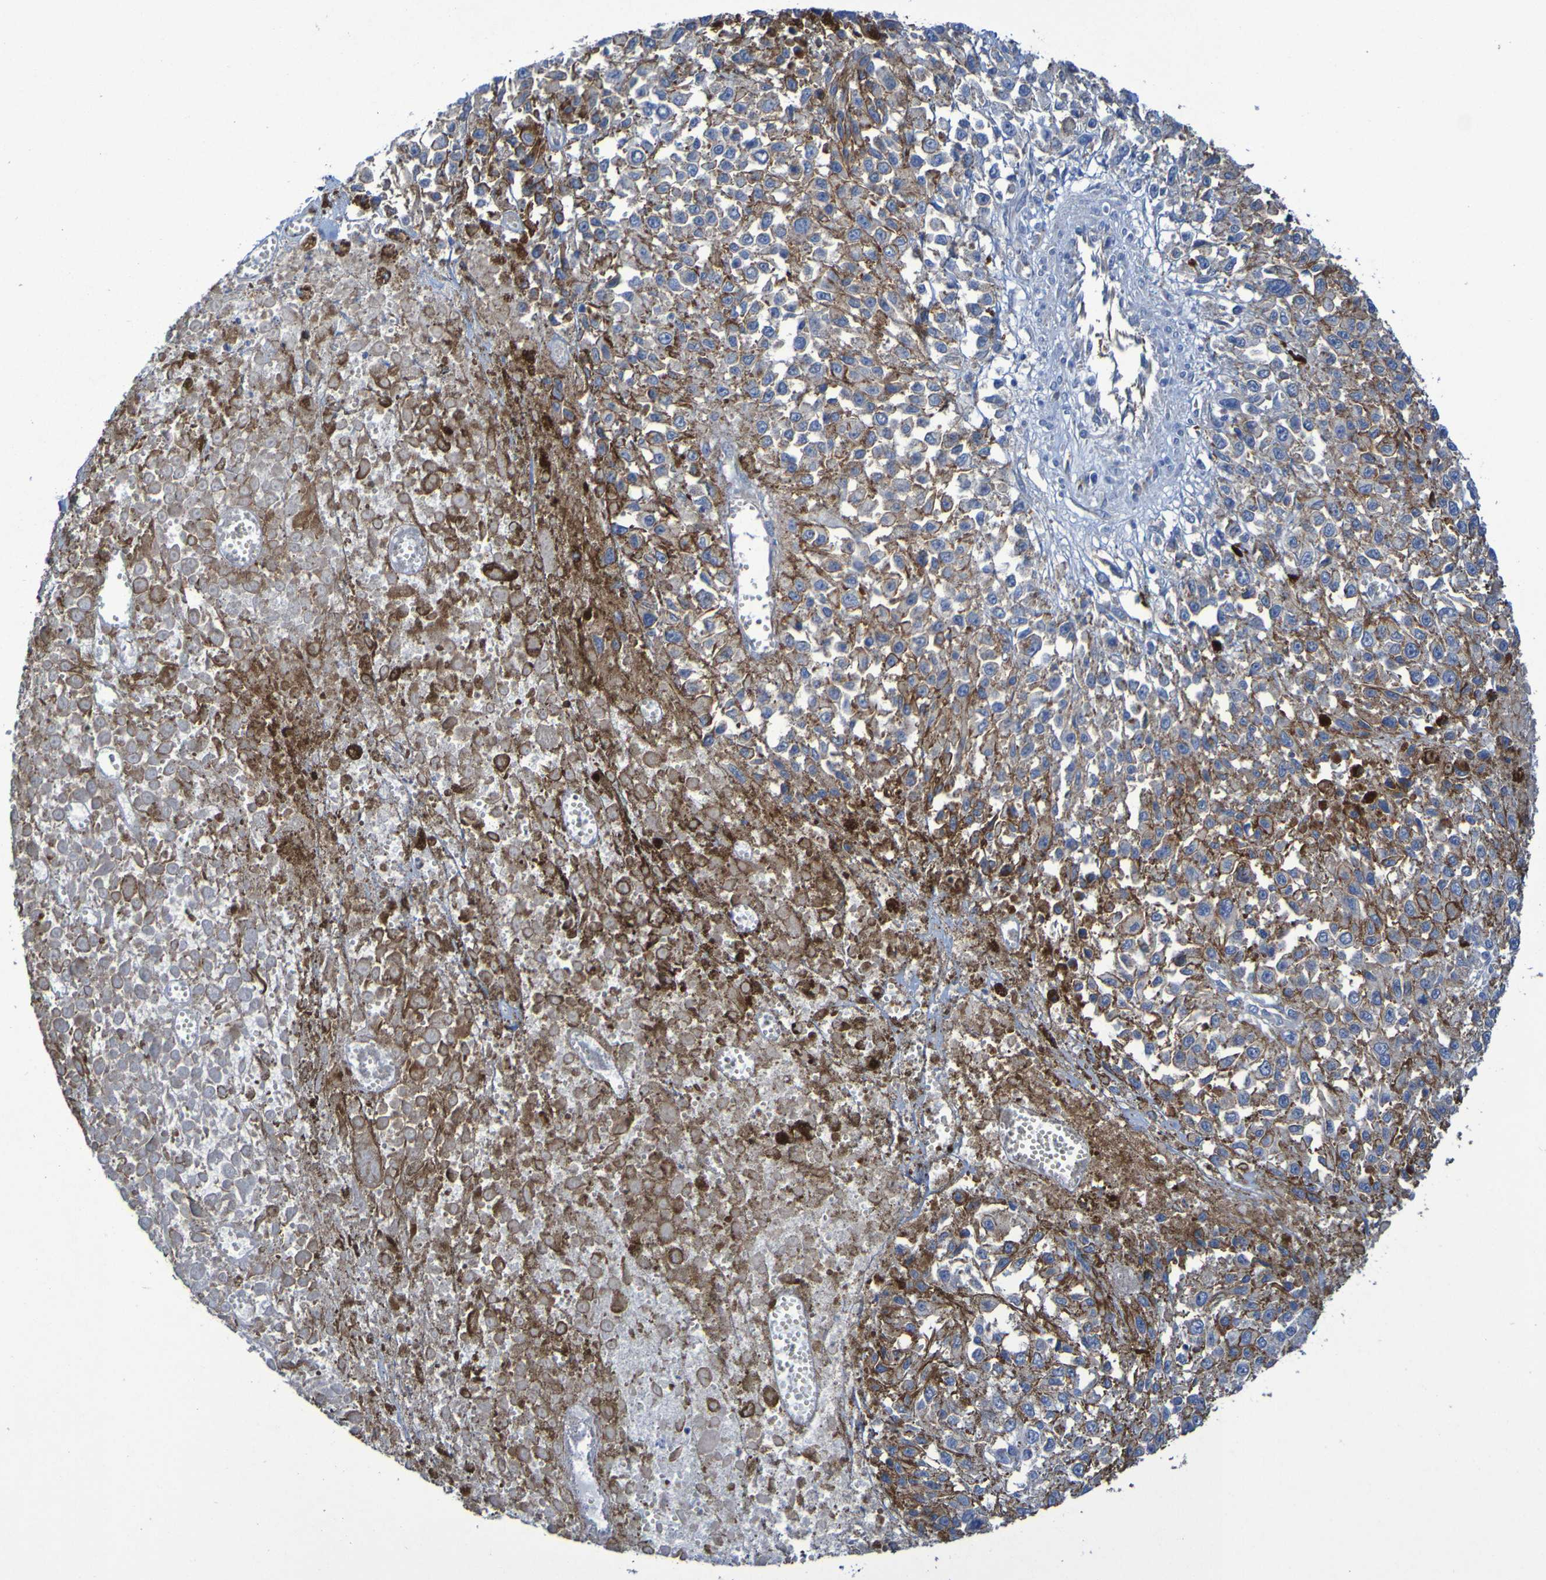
{"staining": {"intensity": "weak", "quantity": "<25%", "location": "cytoplasmic/membranous"}, "tissue": "melanoma", "cell_type": "Tumor cells", "image_type": "cancer", "snomed": [{"axis": "morphology", "description": "Malignant melanoma, Metastatic site"}, {"axis": "topography", "description": "Lymph node"}], "caption": "High magnification brightfield microscopy of malignant melanoma (metastatic site) stained with DAB (3,3'-diaminobenzidine) (brown) and counterstained with hematoxylin (blue): tumor cells show no significant staining.", "gene": "ARHGEF16", "patient": {"sex": "male", "age": 59}}